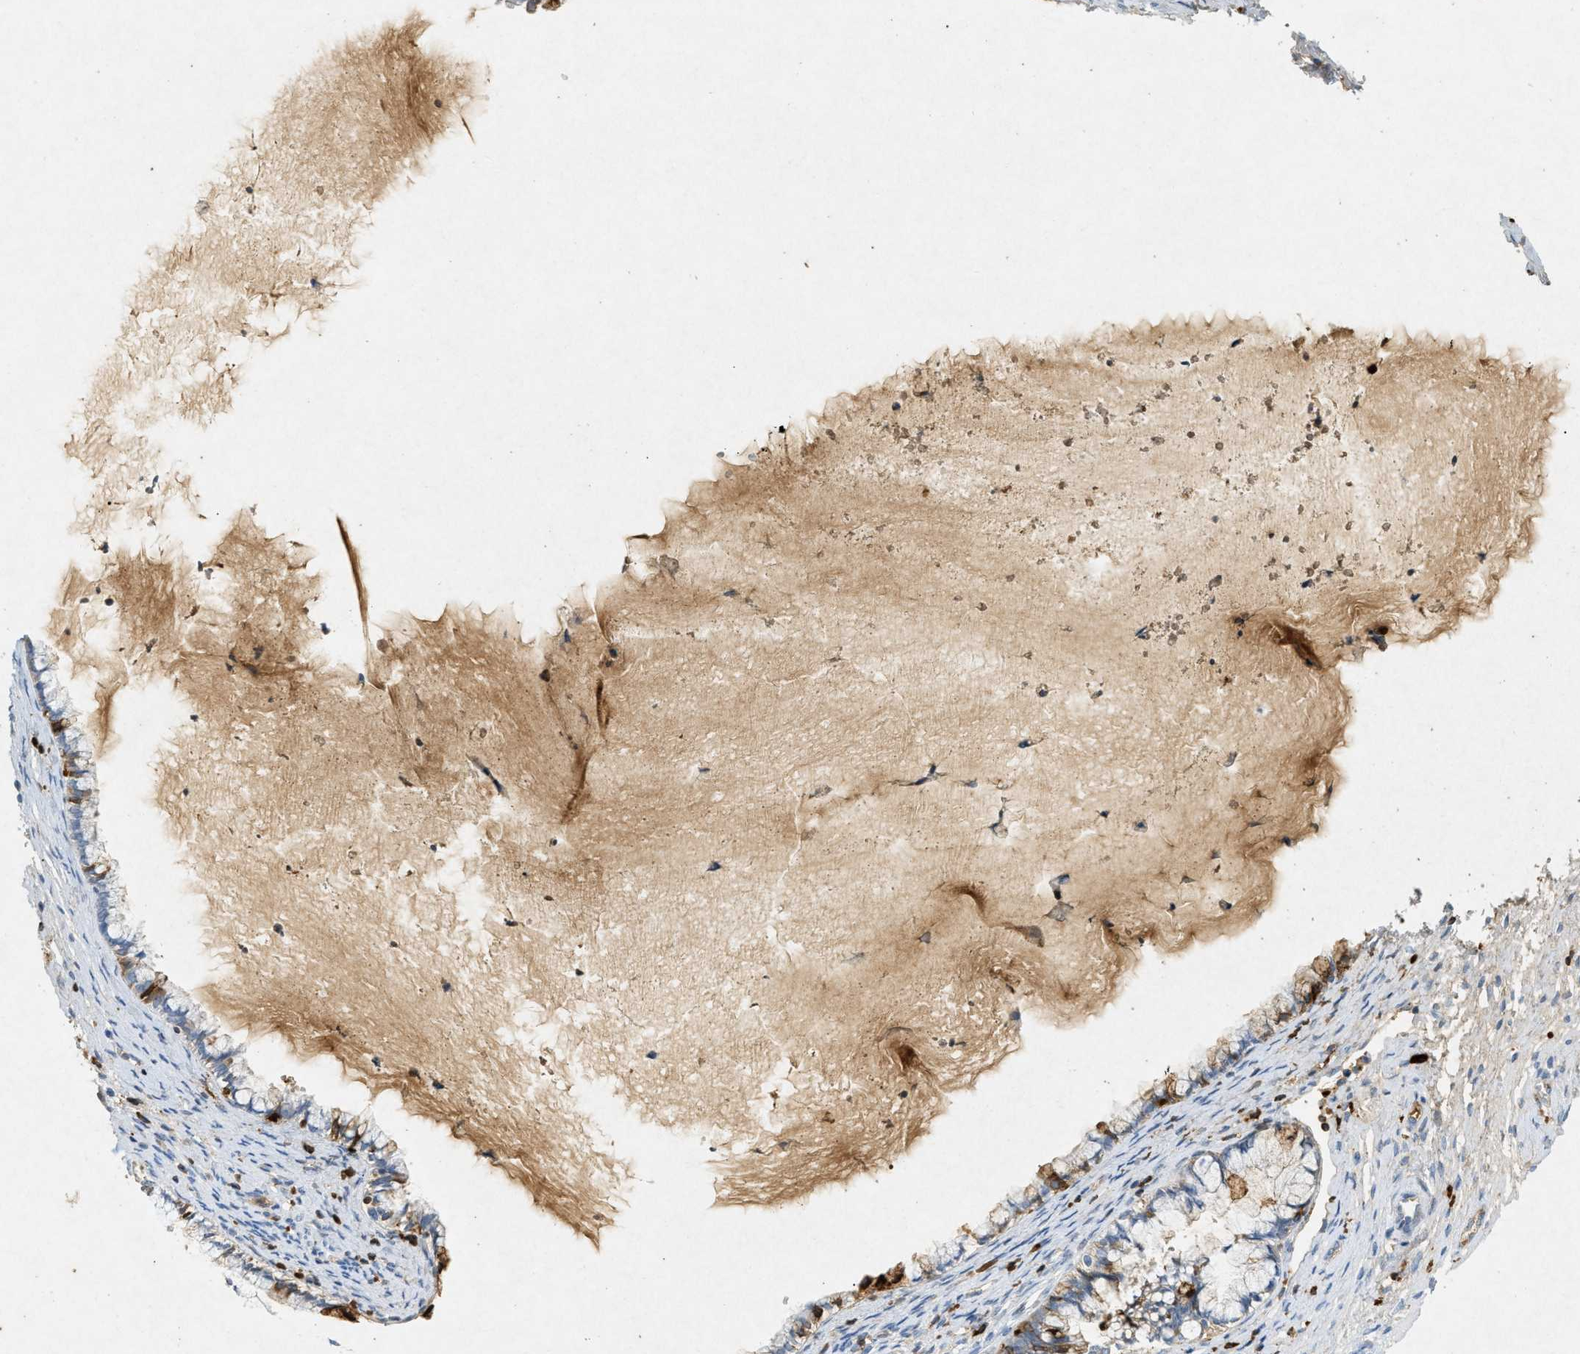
{"staining": {"intensity": "strong", "quantity": "<25%", "location": "cytoplasmic/membranous"}, "tissue": "cervical cancer", "cell_type": "Tumor cells", "image_type": "cancer", "snomed": [{"axis": "morphology", "description": "Adenocarcinoma, NOS"}, {"axis": "topography", "description": "Cervix"}], "caption": "Immunohistochemical staining of cervical cancer (adenocarcinoma) shows strong cytoplasmic/membranous protein positivity in about <25% of tumor cells.", "gene": "F2", "patient": {"sex": "female", "age": 44}}